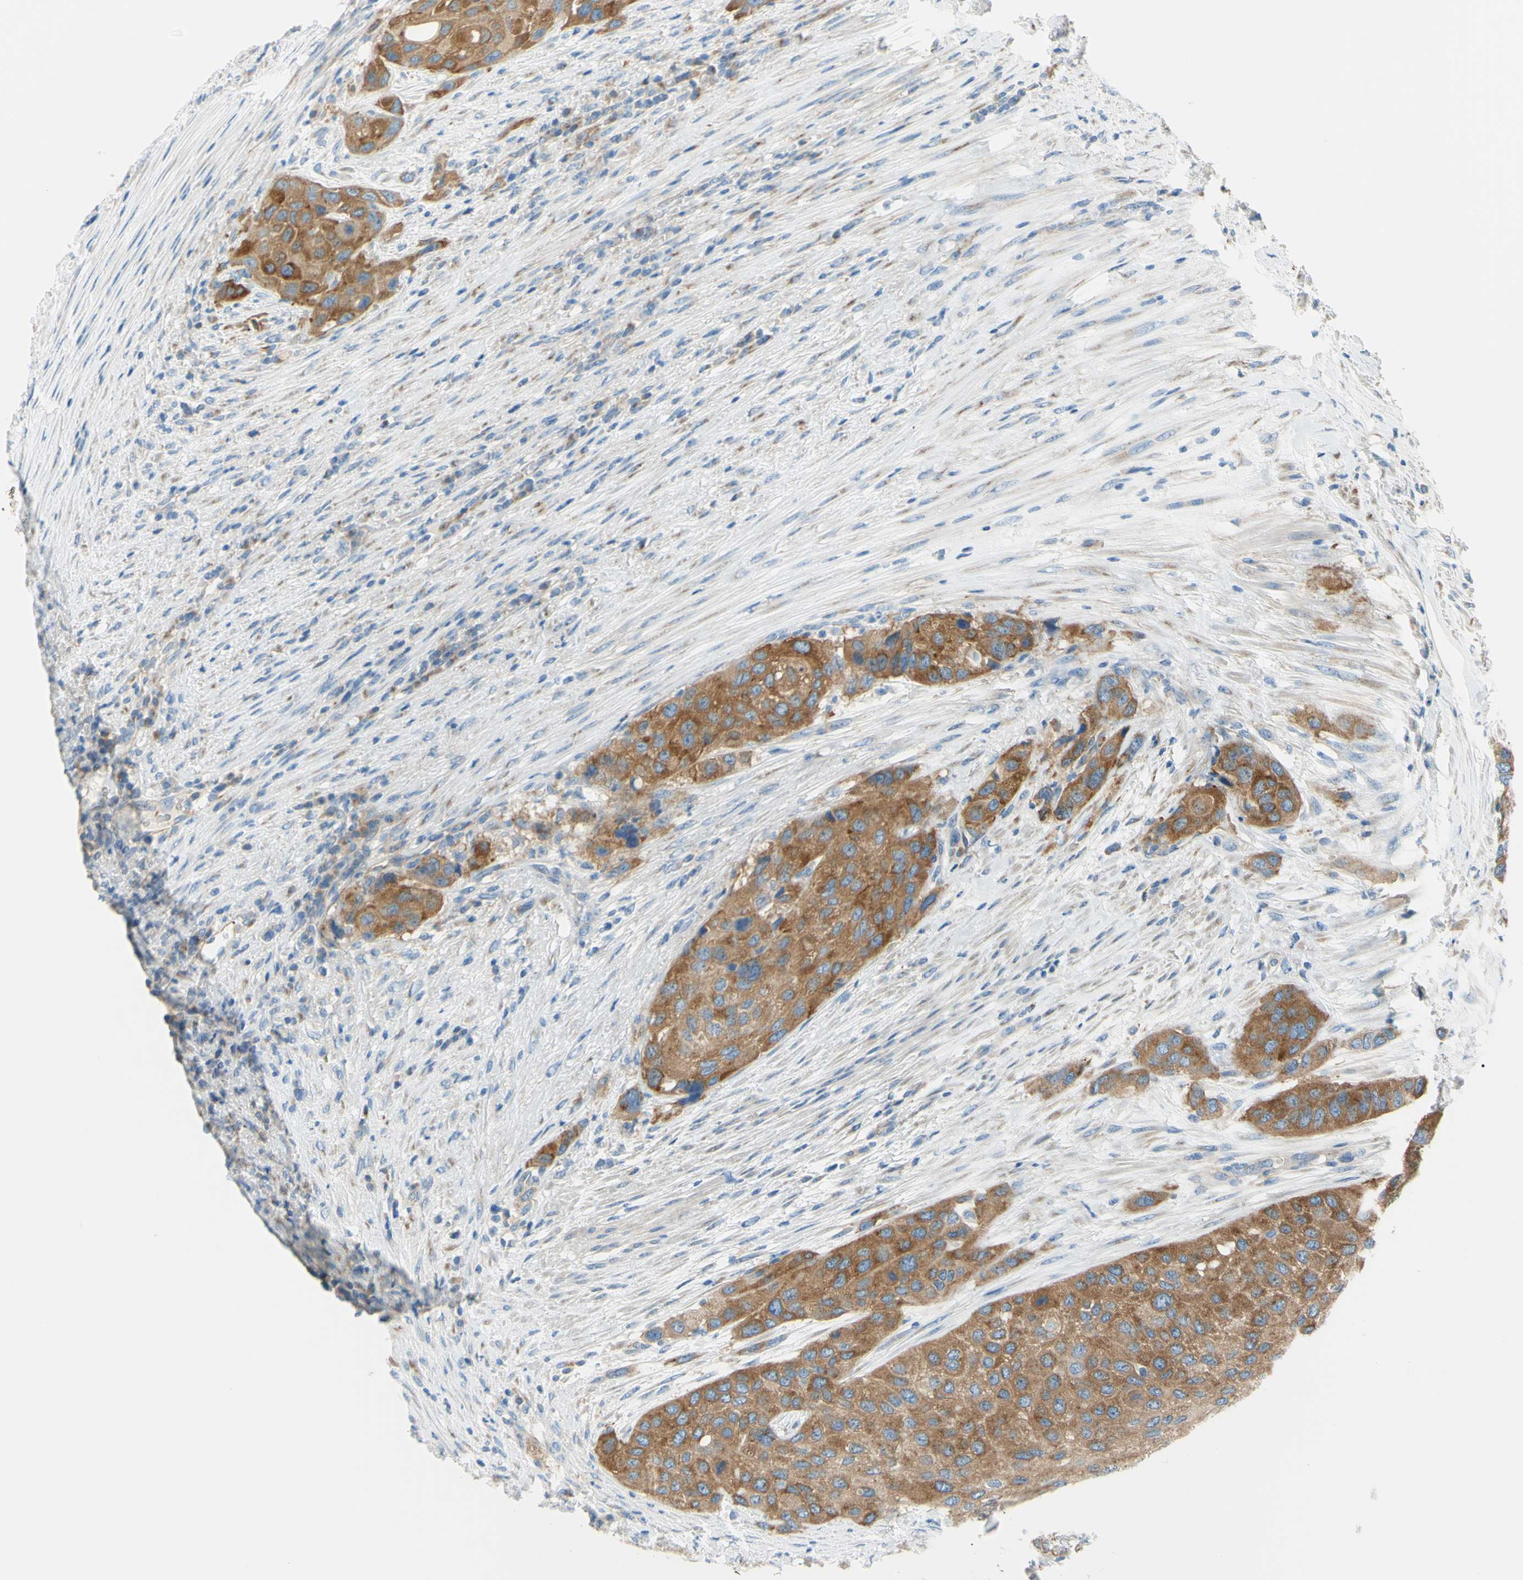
{"staining": {"intensity": "moderate", "quantity": ">75%", "location": "cytoplasmic/membranous"}, "tissue": "urothelial cancer", "cell_type": "Tumor cells", "image_type": "cancer", "snomed": [{"axis": "morphology", "description": "Urothelial carcinoma, High grade"}, {"axis": "topography", "description": "Urinary bladder"}], "caption": "Moderate cytoplasmic/membranous staining is identified in approximately >75% of tumor cells in high-grade urothelial carcinoma. The protein is stained brown, and the nuclei are stained in blue (DAB (3,3'-diaminobenzidine) IHC with brightfield microscopy, high magnification).", "gene": "FRMD4B", "patient": {"sex": "female", "age": 56}}